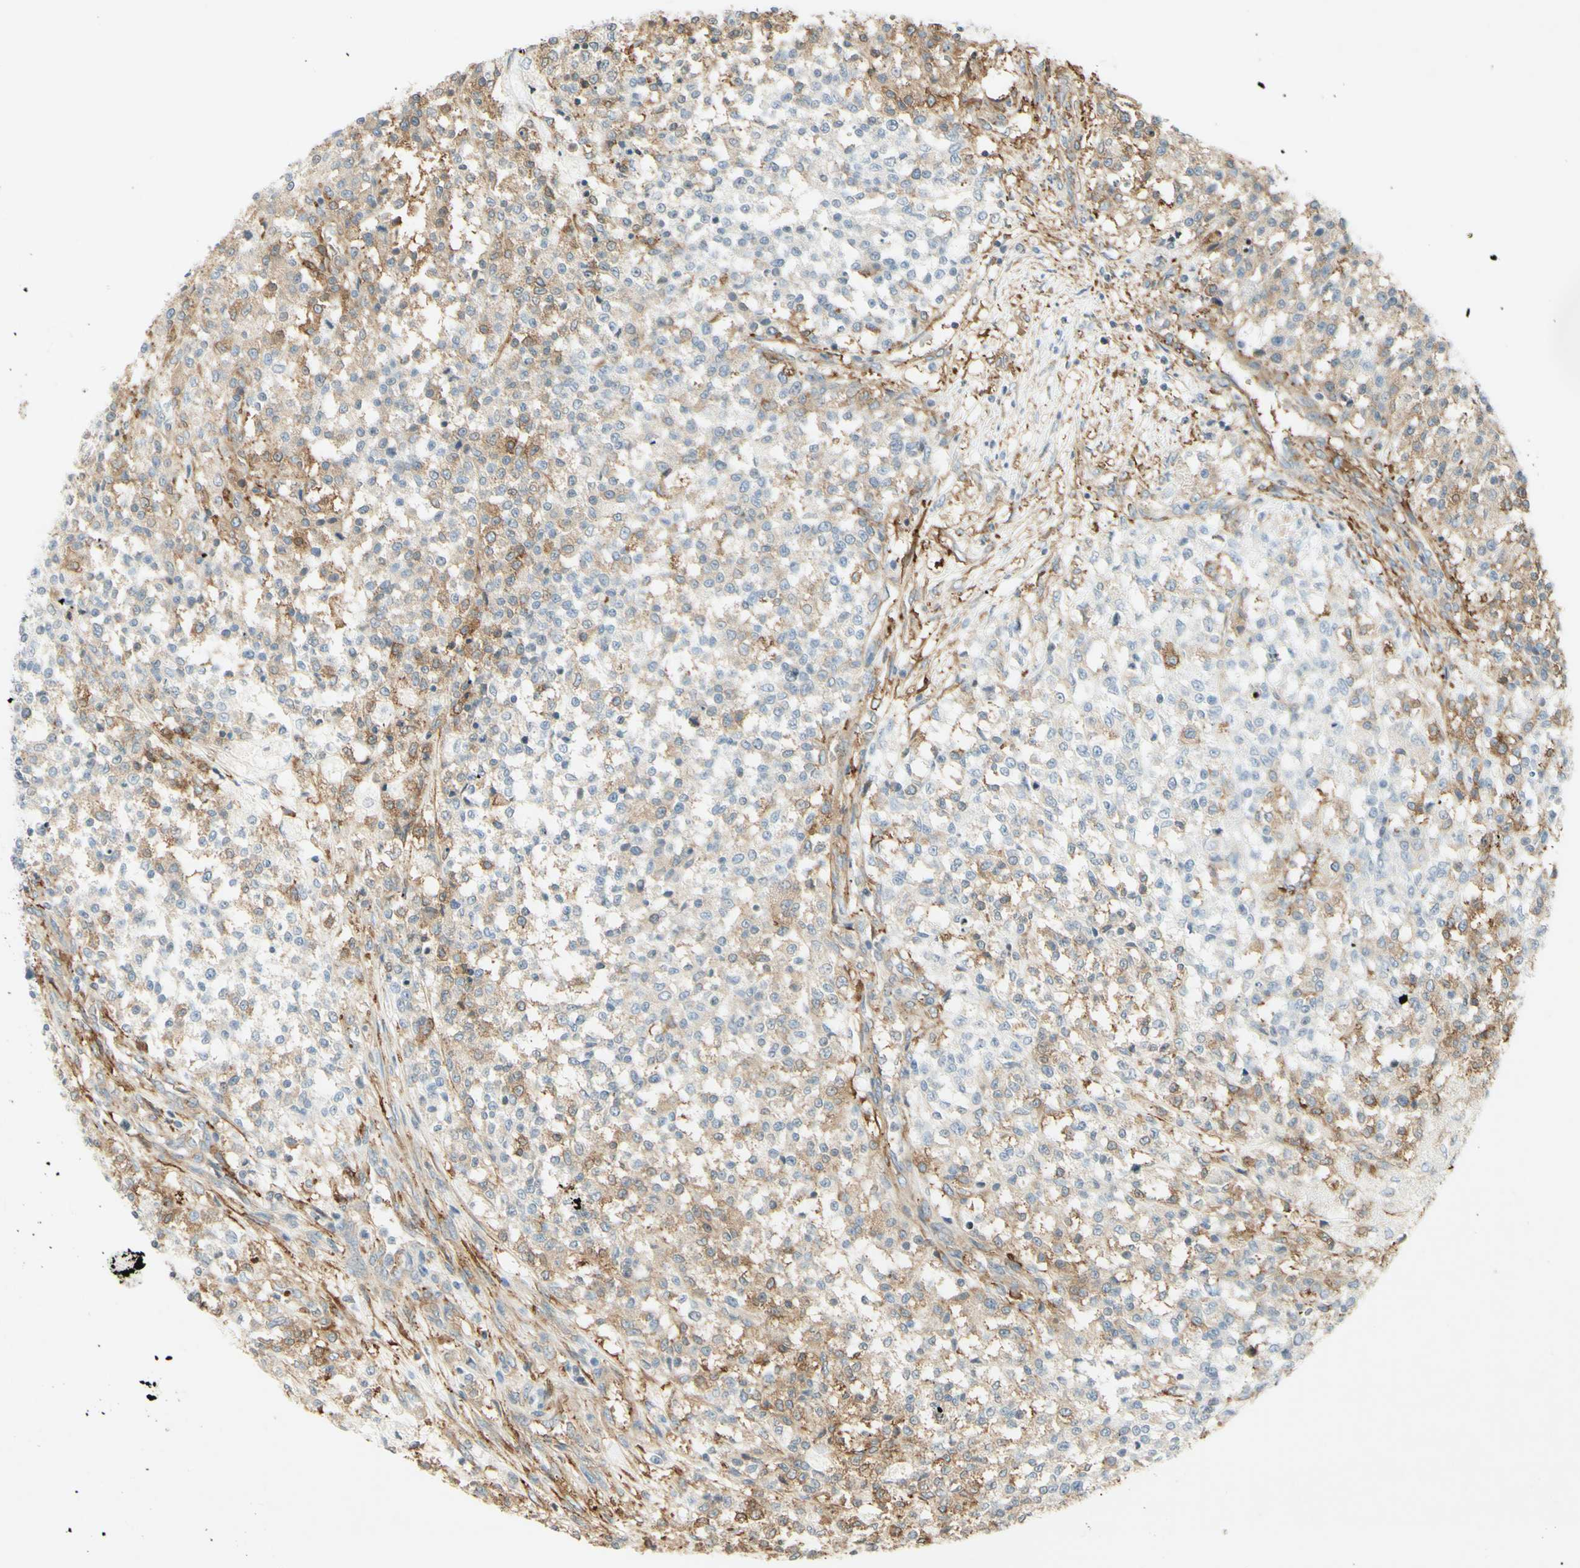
{"staining": {"intensity": "weak", "quantity": "25%-75%", "location": "cytoplasmic/membranous"}, "tissue": "testis cancer", "cell_type": "Tumor cells", "image_type": "cancer", "snomed": [{"axis": "morphology", "description": "Seminoma, NOS"}, {"axis": "topography", "description": "Testis"}], "caption": "About 25%-75% of tumor cells in seminoma (testis) show weak cytoplasmic/membranous protein staining as visualized by brown immunohistochemical staining.", "gene": "MAP1B", "patient": {"sex": "male", "age": 59}}